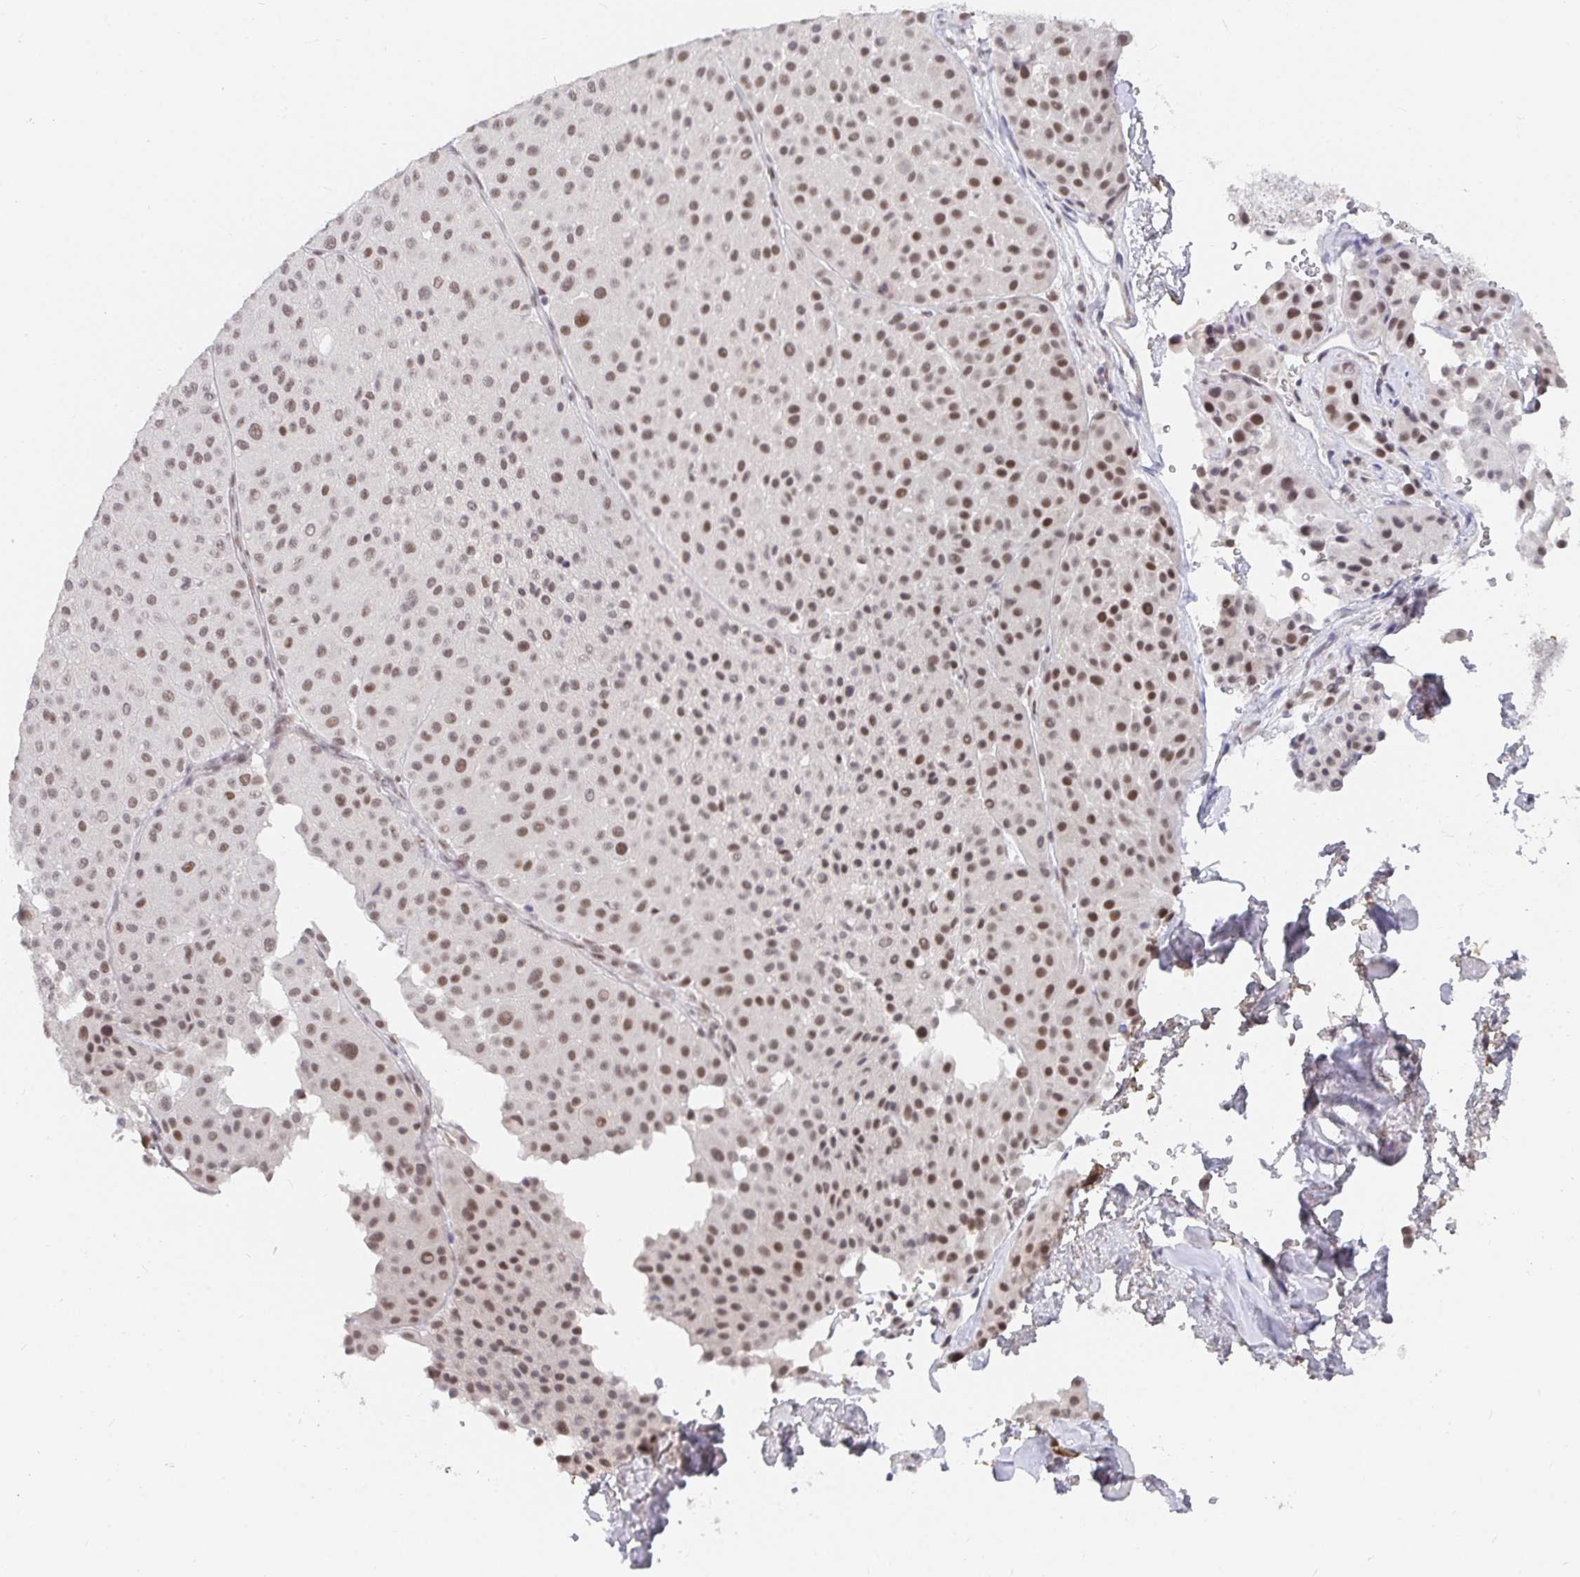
{"staining": {"intensity": "moderate", "quantity": ">75%", "location": "nuclear"}, "tissue": "melanoma", "cell_type": "Tumor cells", "image_type": "cancer", "snomed": [{"axis": "morphology", "description": "Malignant melanoma, Metastatic site"}, {"axis": "topography", "description": "Smooth muscle"}], "caption": "The photomicrograph exhibits a brown stain indicating the presence of a protein in the nuclear of tumor cells in malignant melanoma (metastatic site). (brown staining indicates protein expression, while blue staining denotes nuclei).", "gene": "RCOR1", "patient": {"sex": "male", "age": 41}}